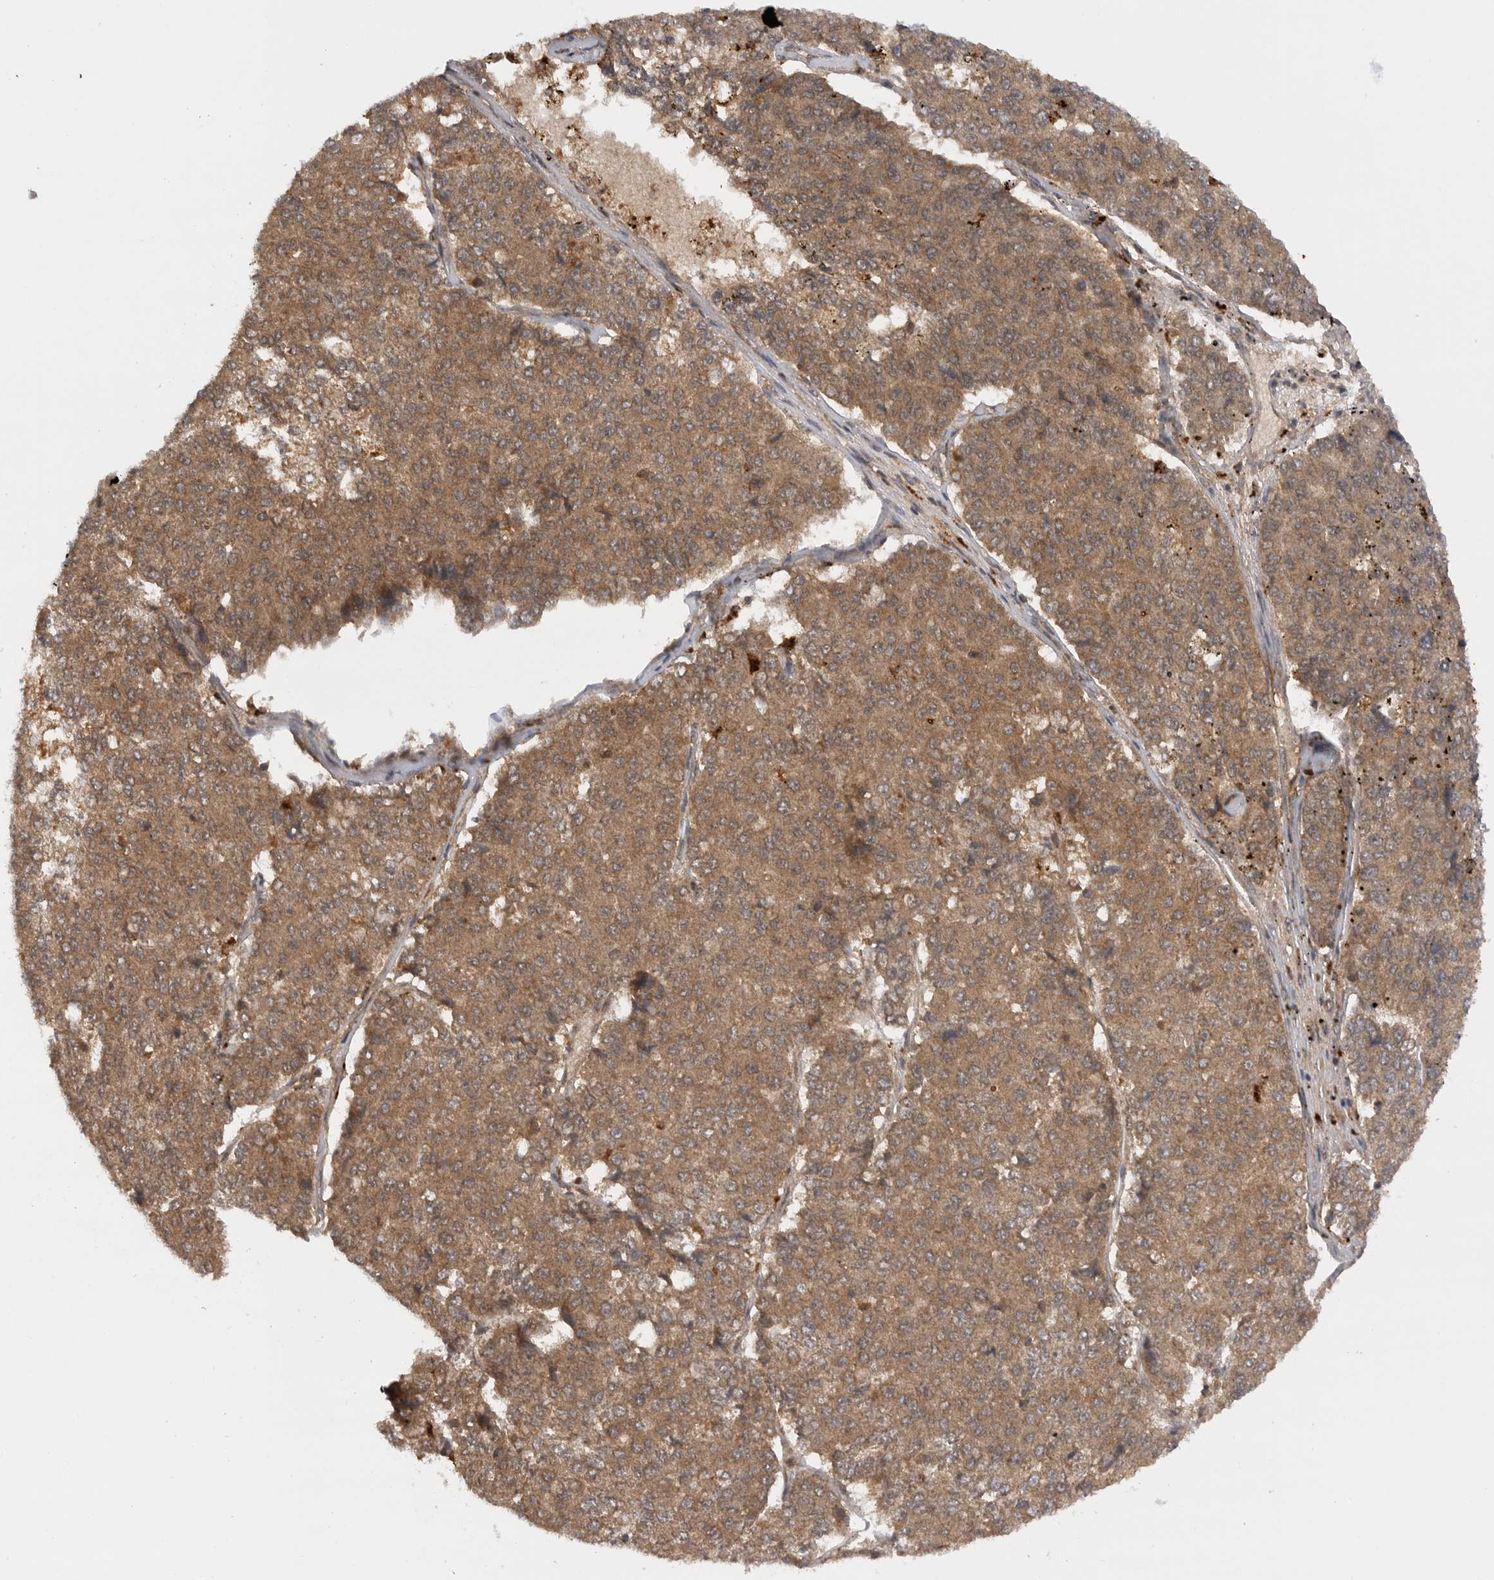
{"staining": {"intensity": "moderate", "quantity": ">75%", "location": "cytoplasmic/membranous"}, "tissue": "pancreatic cancer", "cell_type": "Tumor cells", "image_type": "cancer", "snomed": [{"axis": "morphology", "description": "Adenocarcinoma, NOS"}, {"axis": "topography", "description": "Pancreas"}], "caption": "Pancreatic cancer stained with a protein marker reveals moderate staining in tumor cells.", "gene": "PRDX4", "patient": {"sex": "male", "age": 50}}